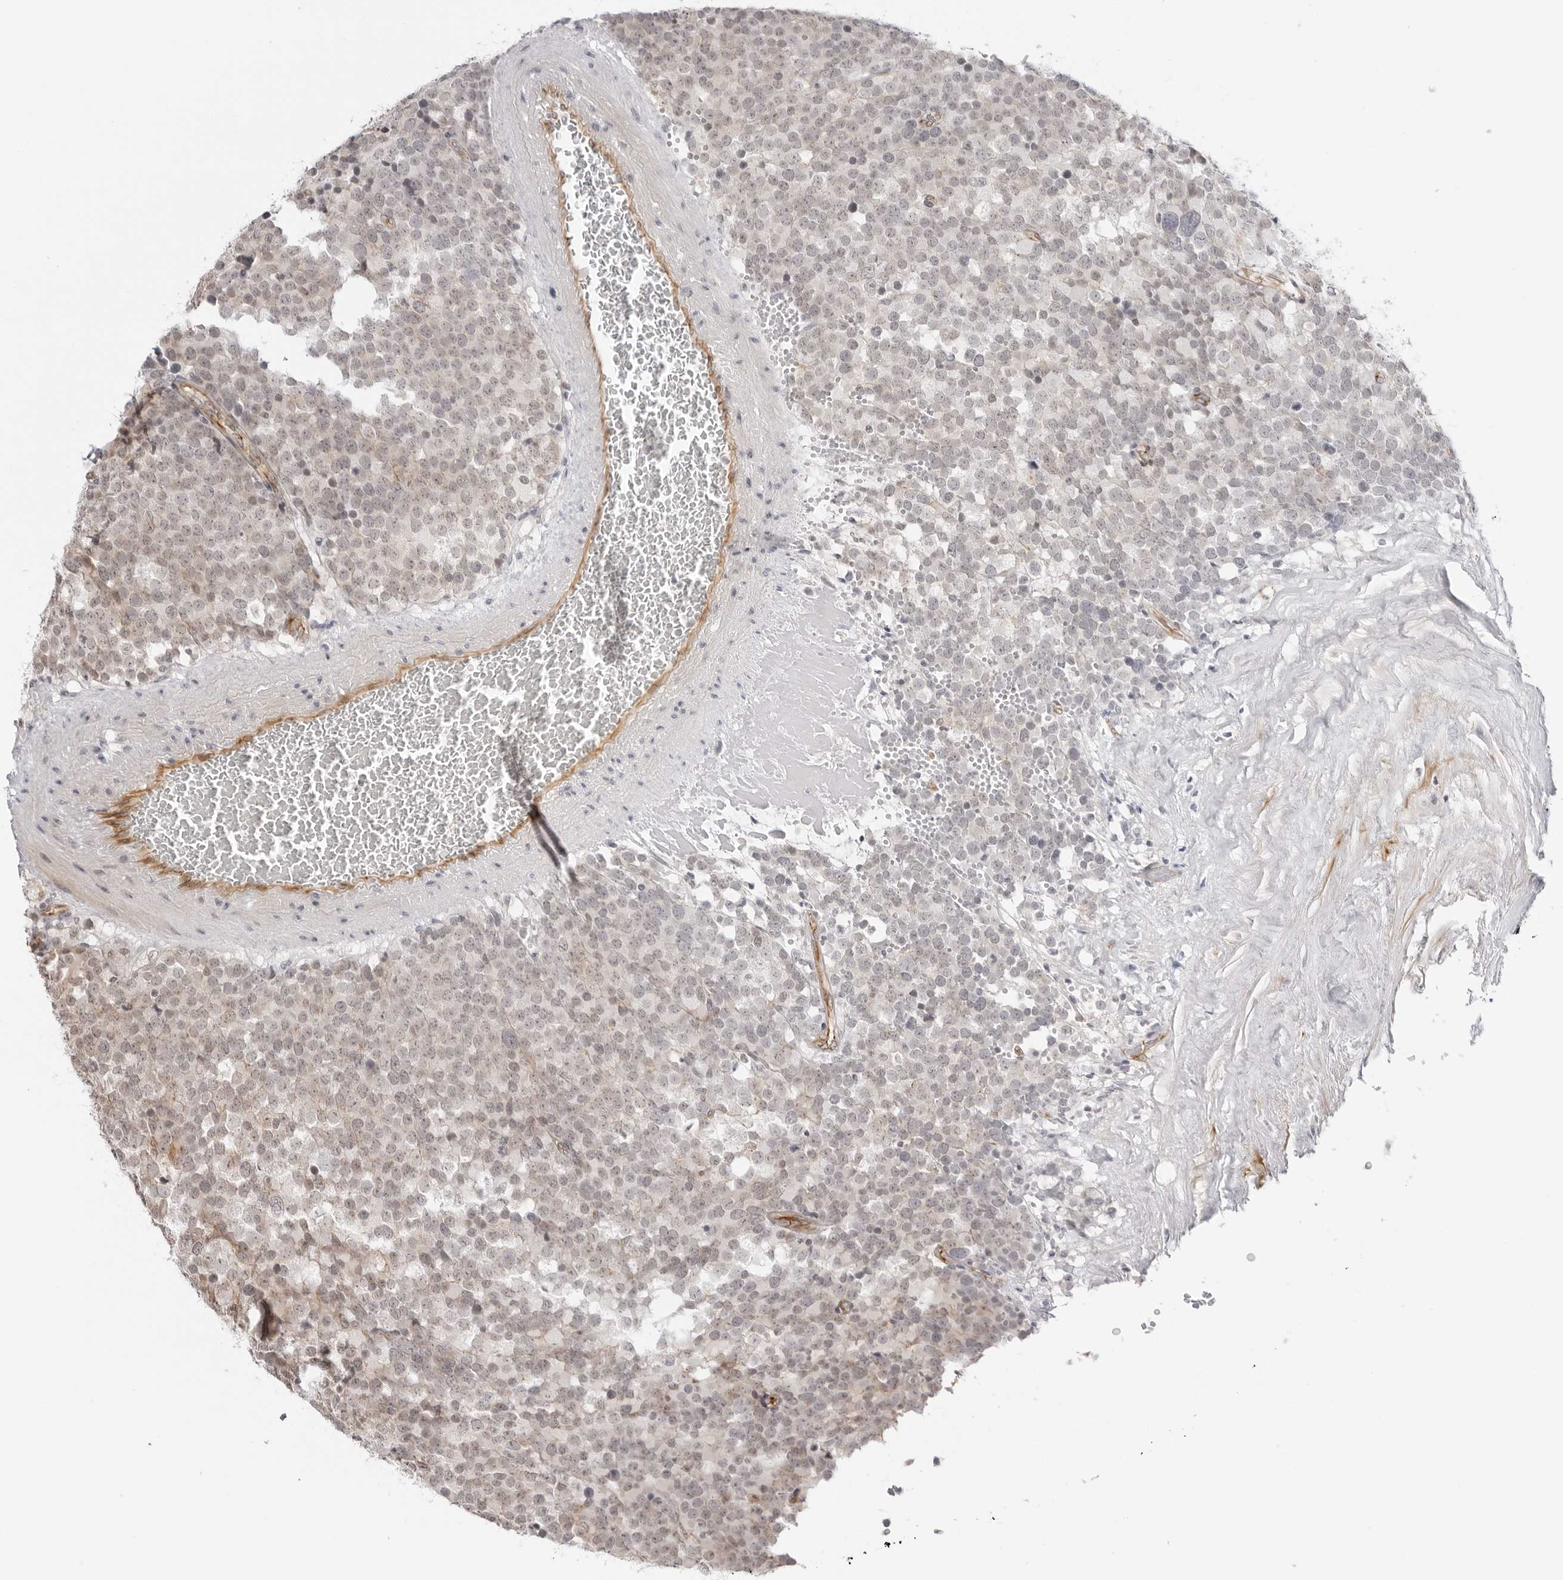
{"staining": {"intensity": "weak", "quantity": "<25%", "location": "cytoplasmic/membranous"}, "tissue": "testis cancer", "cell_type": "Tumor cells", "image_type": "cancer", "snomed": [{"axis": "morphology", "description": "Seminoma, NOS"}, {"axis": "topography", "description": "Testis"}], "caption": "A high-resolution histopathology image shows immunohistochemistry staining of testis seminoma, which displays no significant staining in tumor cells. (DAB (3,3'-diaminobenzidine) IHC visualized using brightfield microscopy, high magnification).", "gene": "TRAPPC3", "patient": {"sex": "male", "age": 71}}